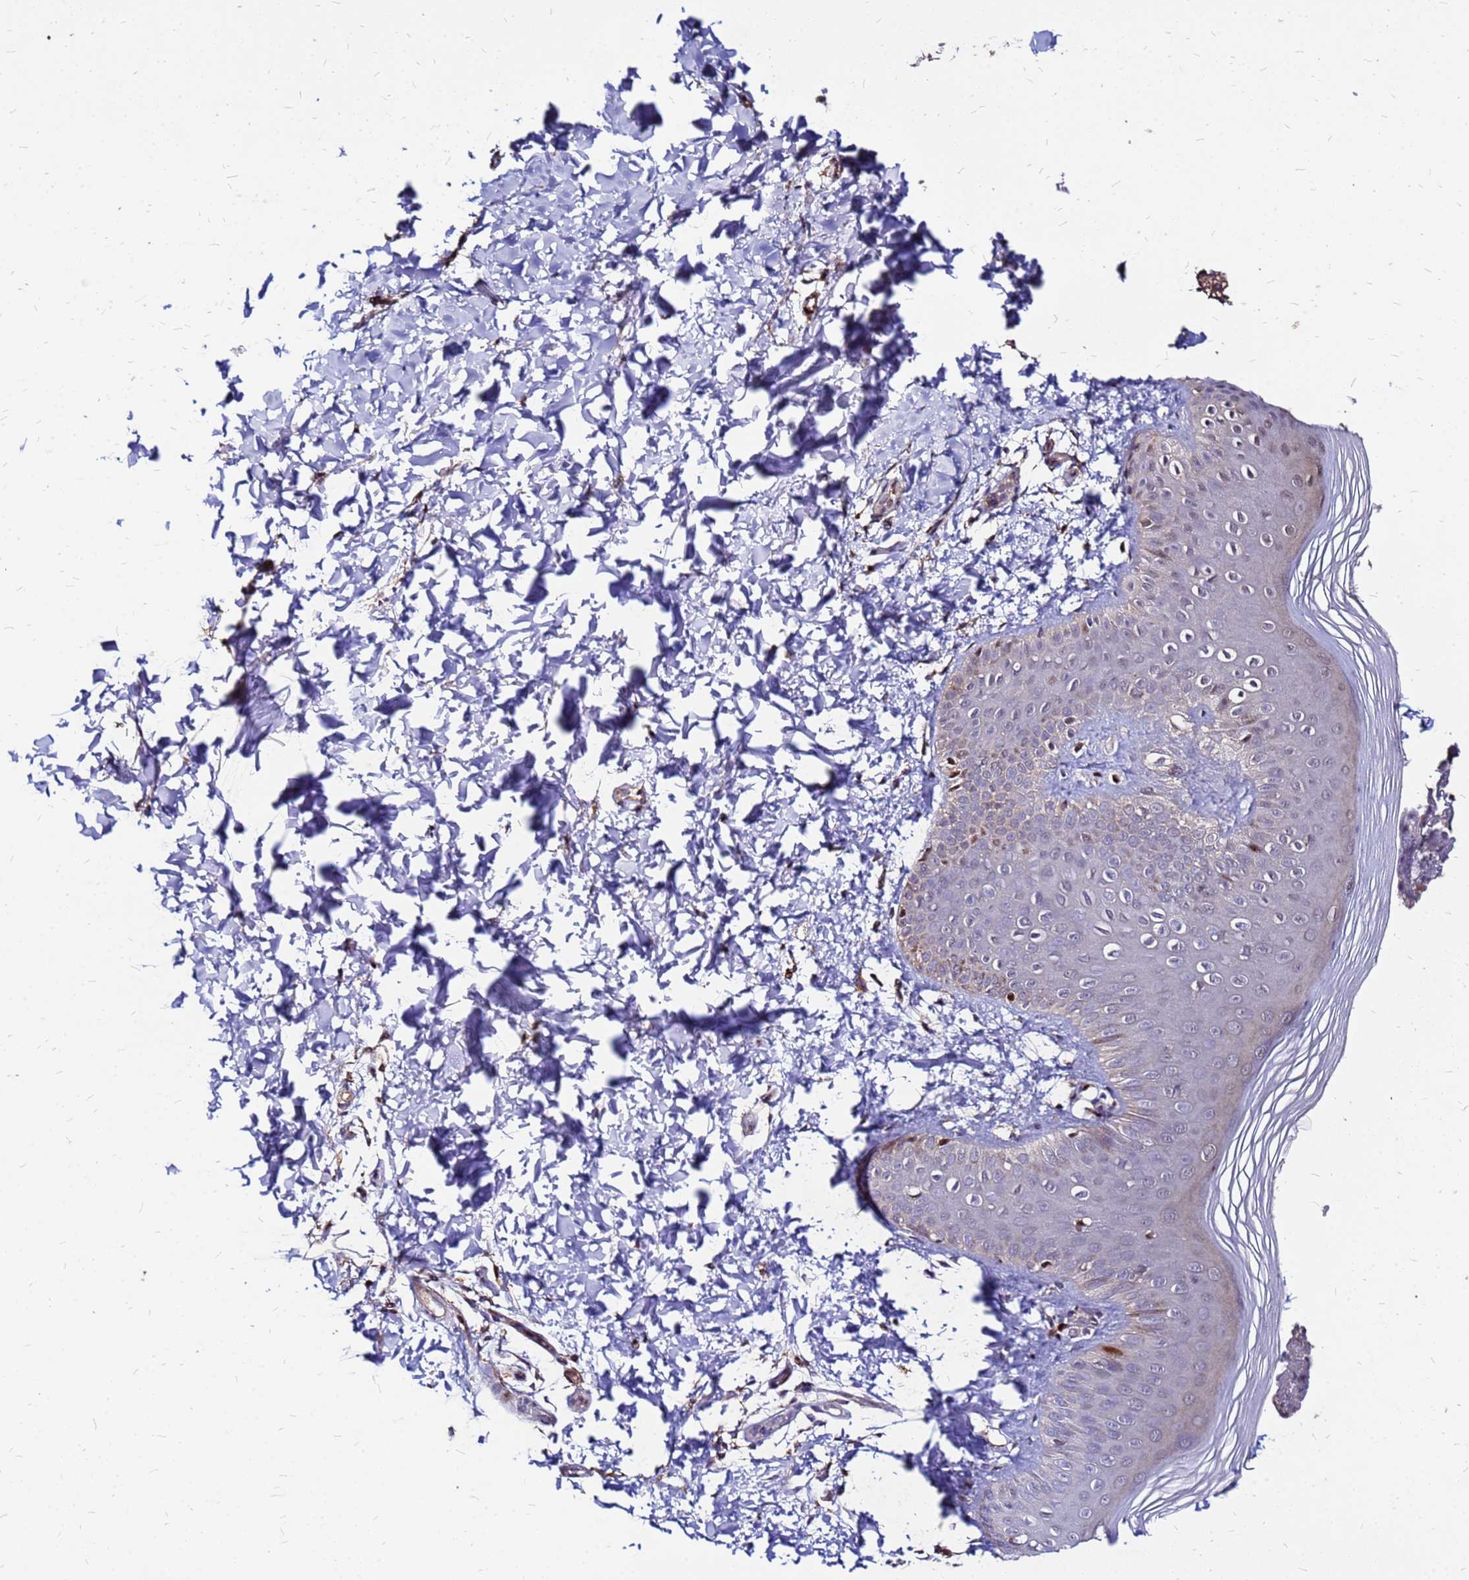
{"staining": {"intensity": "moderate", "quantity": "<25%", "location": "cytoplasmic/membranous,nuclear"}, "tissue": "skin", "cell_type": "Epidermal cells", "image_type": "normal", "snomed": [{"axis": "morphology", "description": "Normal tissue, NOS"}, {"axis": "morphology", "description": "Inflammation, NOS"}, {"axis": "topography", "description": "Soft tissue"}, {"axis": "topography", "description": "Anal"}], "caption": "Skin stained with IHC exhibits moderate cytoplasmic/membranous,nuclear staining in approximately <25% of epidermal cells.", "gene": "ARHGEF35", "patient": {"sex": "female", "age": 15}}